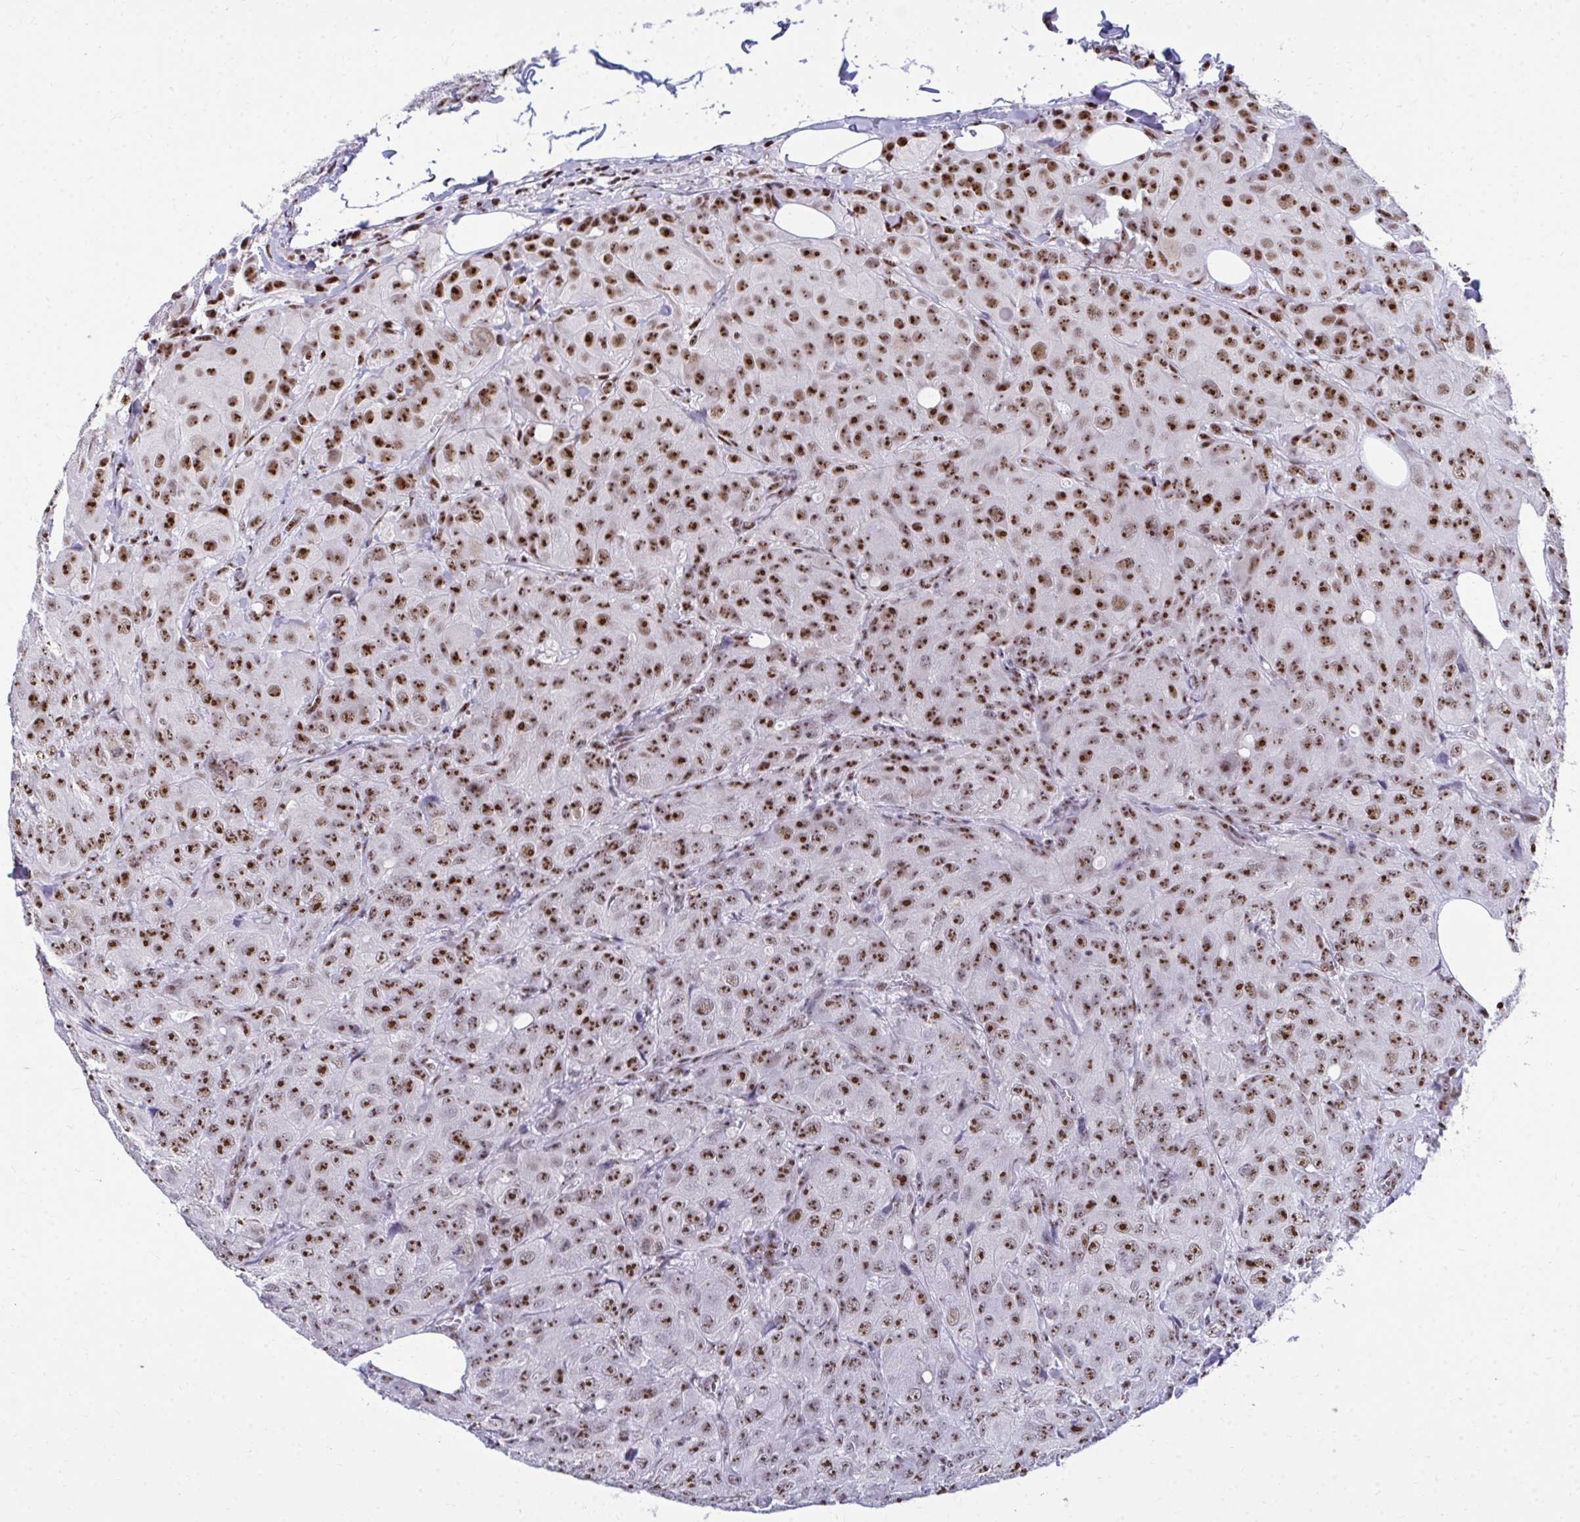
{"staining": {"intensity": "strong", "quantity": ">75%", "location": "nuclear"}, "tissue": "breast cancer", "cell_type": "Tumor cells", "image_type": "cancer", "snomed": [{"axis": "morphology", "description": "Duct carcinoma"}, {"axis": "topography", "description": "Breast"}], "caption": "IHC of breast cancer (infiltrating ductal carcinoma) demonstrates high levels of strong nuclear positivity in approximately >75% of tumor cells. Using DAB (brown) and hematoxylin (blue) stains, captured at high magnification using brightfield microscopy.", "gene": "PELP1", "patient": {"sex": "female", "age": 43}}